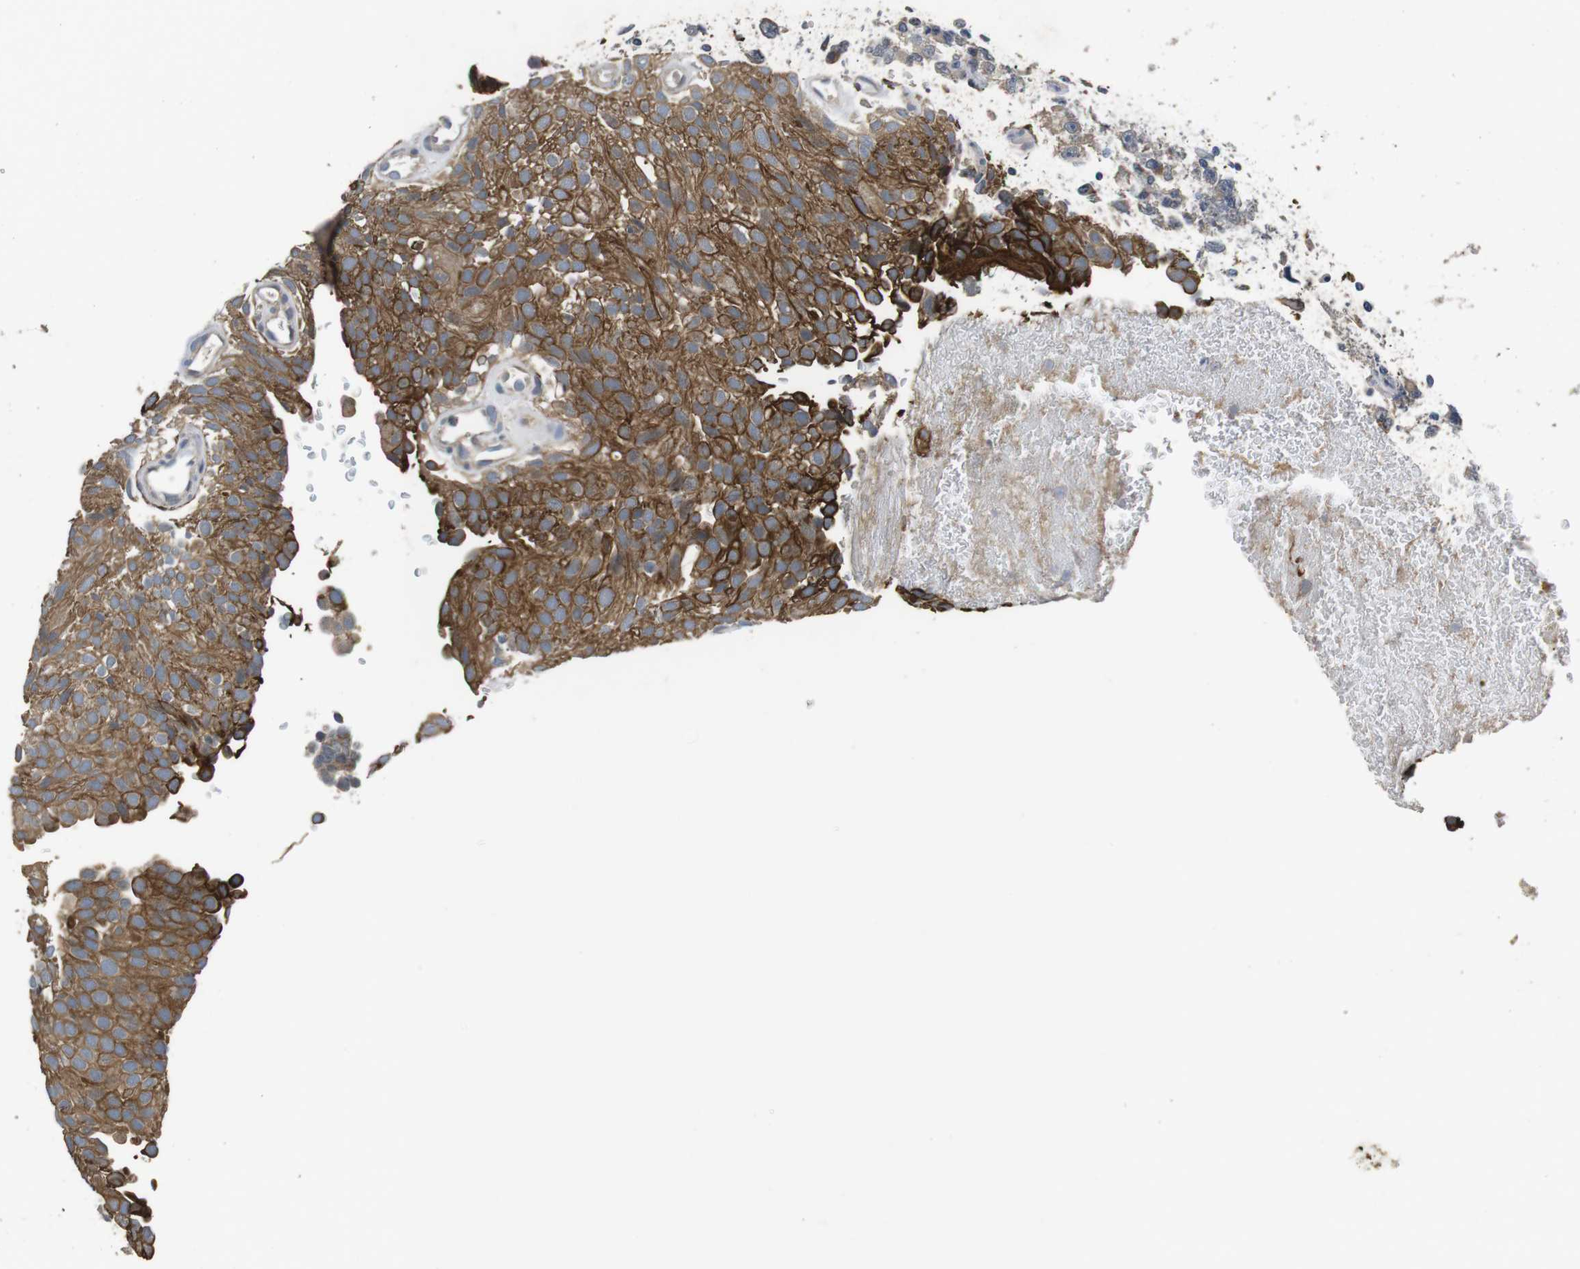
{"staining": {"intensity": "moderate", "quantity": ">75%", "location": "cytoplasmic/membranous"}, "tissue": "urothelial cancer", "cell_type": "Tumor cells", "image_type": "cancer", "snomed": [{"axis": "morphology", "description": "Urothelial carcinoma, Low grade"}, {"axis": "topography", "description": "Urinary bladder"}], "caption": "Protein analysis of urothelial cancer tissue reveals moderate cytoplasmic/membranous staining in approximately >75% of tumor cells.", "gene": "ADGRL3", "patient": {"sex": "male", "age": 78}}